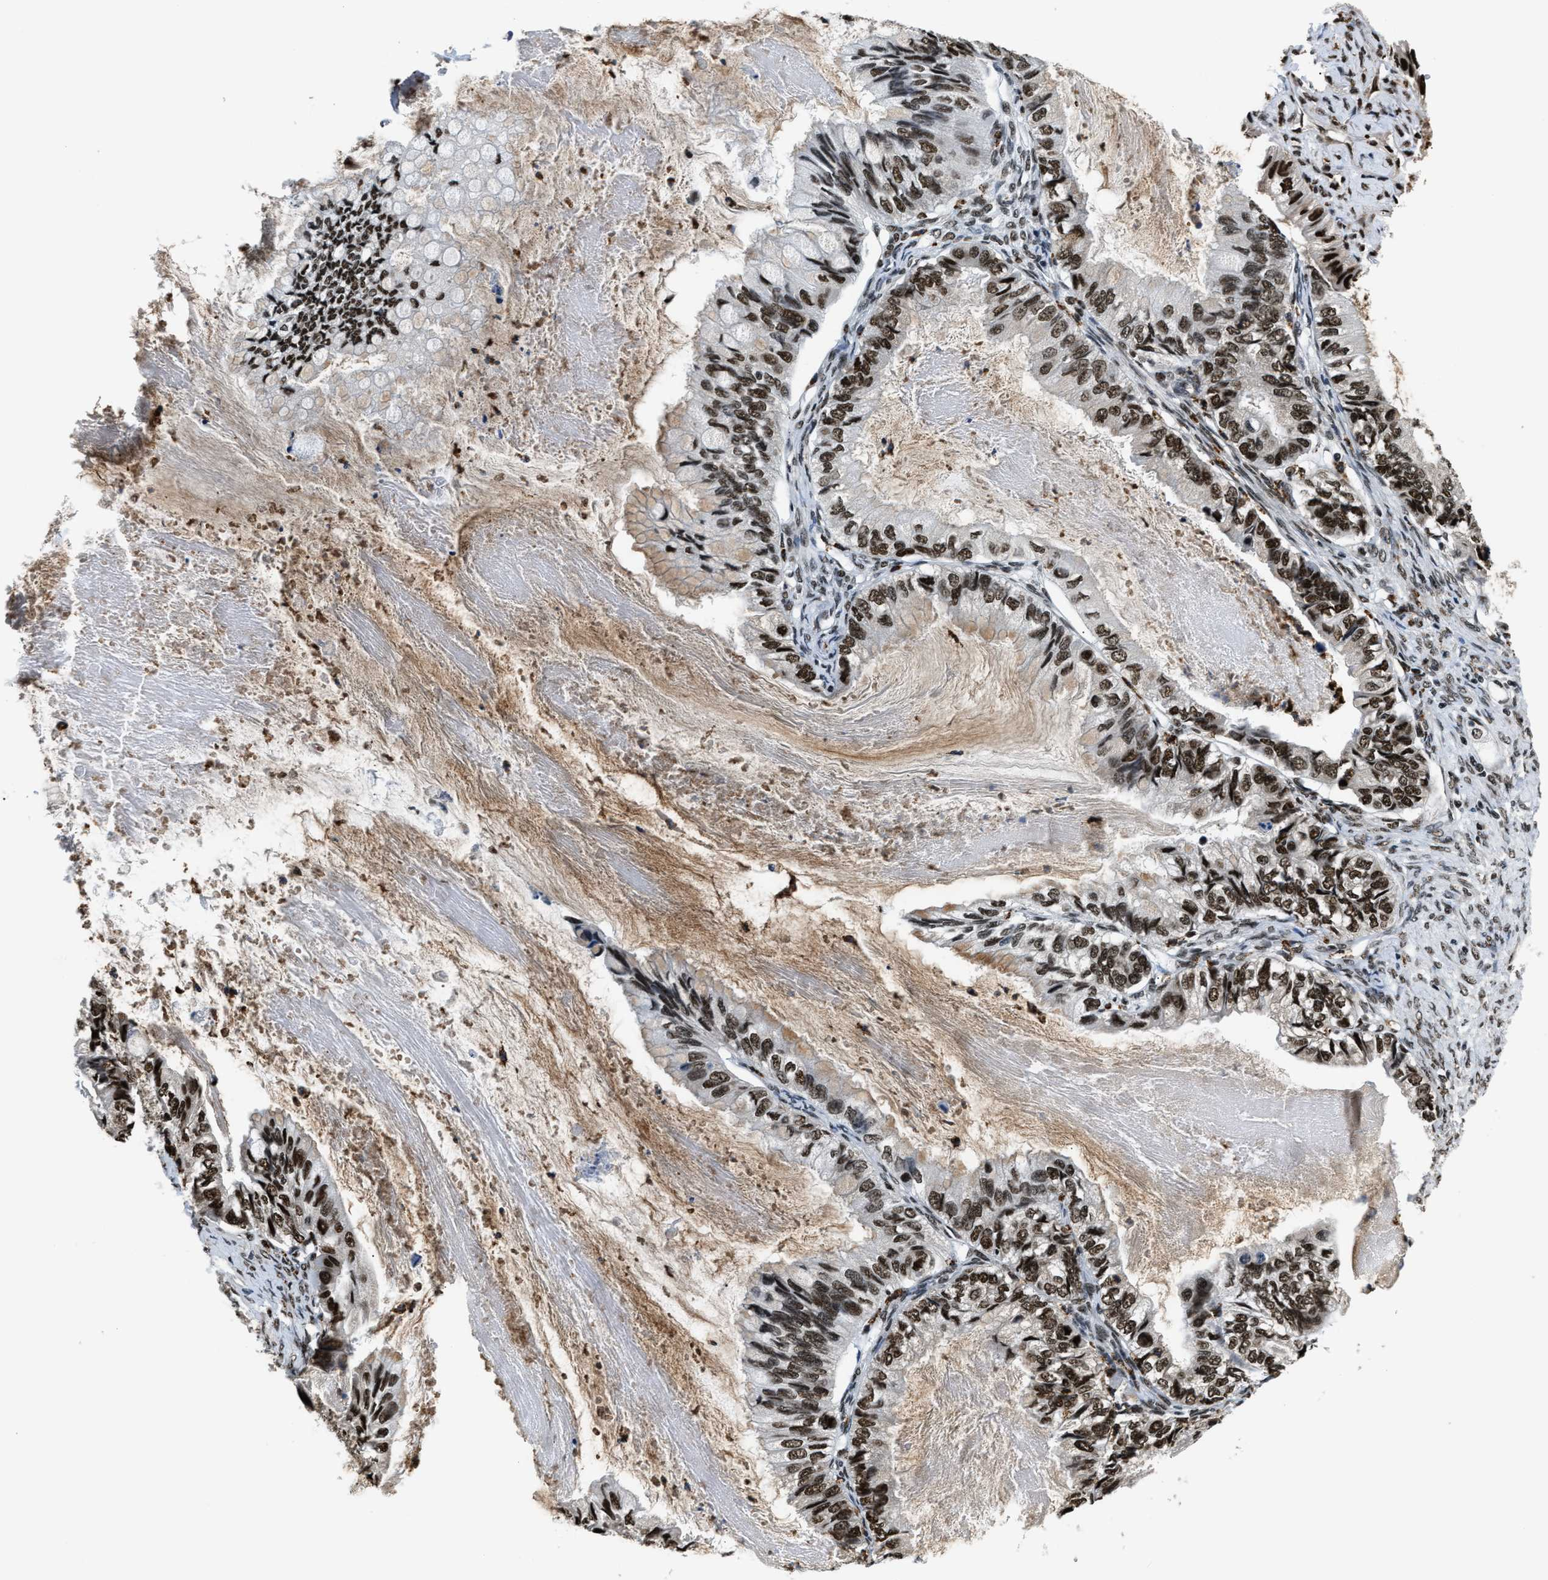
{"staining": {"intensity": "strong", "quantity": ">75%", "location": "nuclear"}, "tissue": "ovarian cancer", "cell_type": "Tumor cells", "image_type": "cancer", "snomed": [{"axis": "morphology", "description": "Cystadenocarcinoma, mucinous, NOS"}, {"axis": "topography", "description": "Ovary"}], "caption": "IHC staining of ovarian mucinous cystadenocarcinoma, which exhibits high levels of strong nuclear expression in about >75% of tumor cells indicating strong nuclear protein staining. The staining was performed using DAB (brown) for protein detection and nuclei were counterstained in hematoxylin (blue).", "gene": "CCNDBP1", "patient": {"sex": "female", "age": 80}}